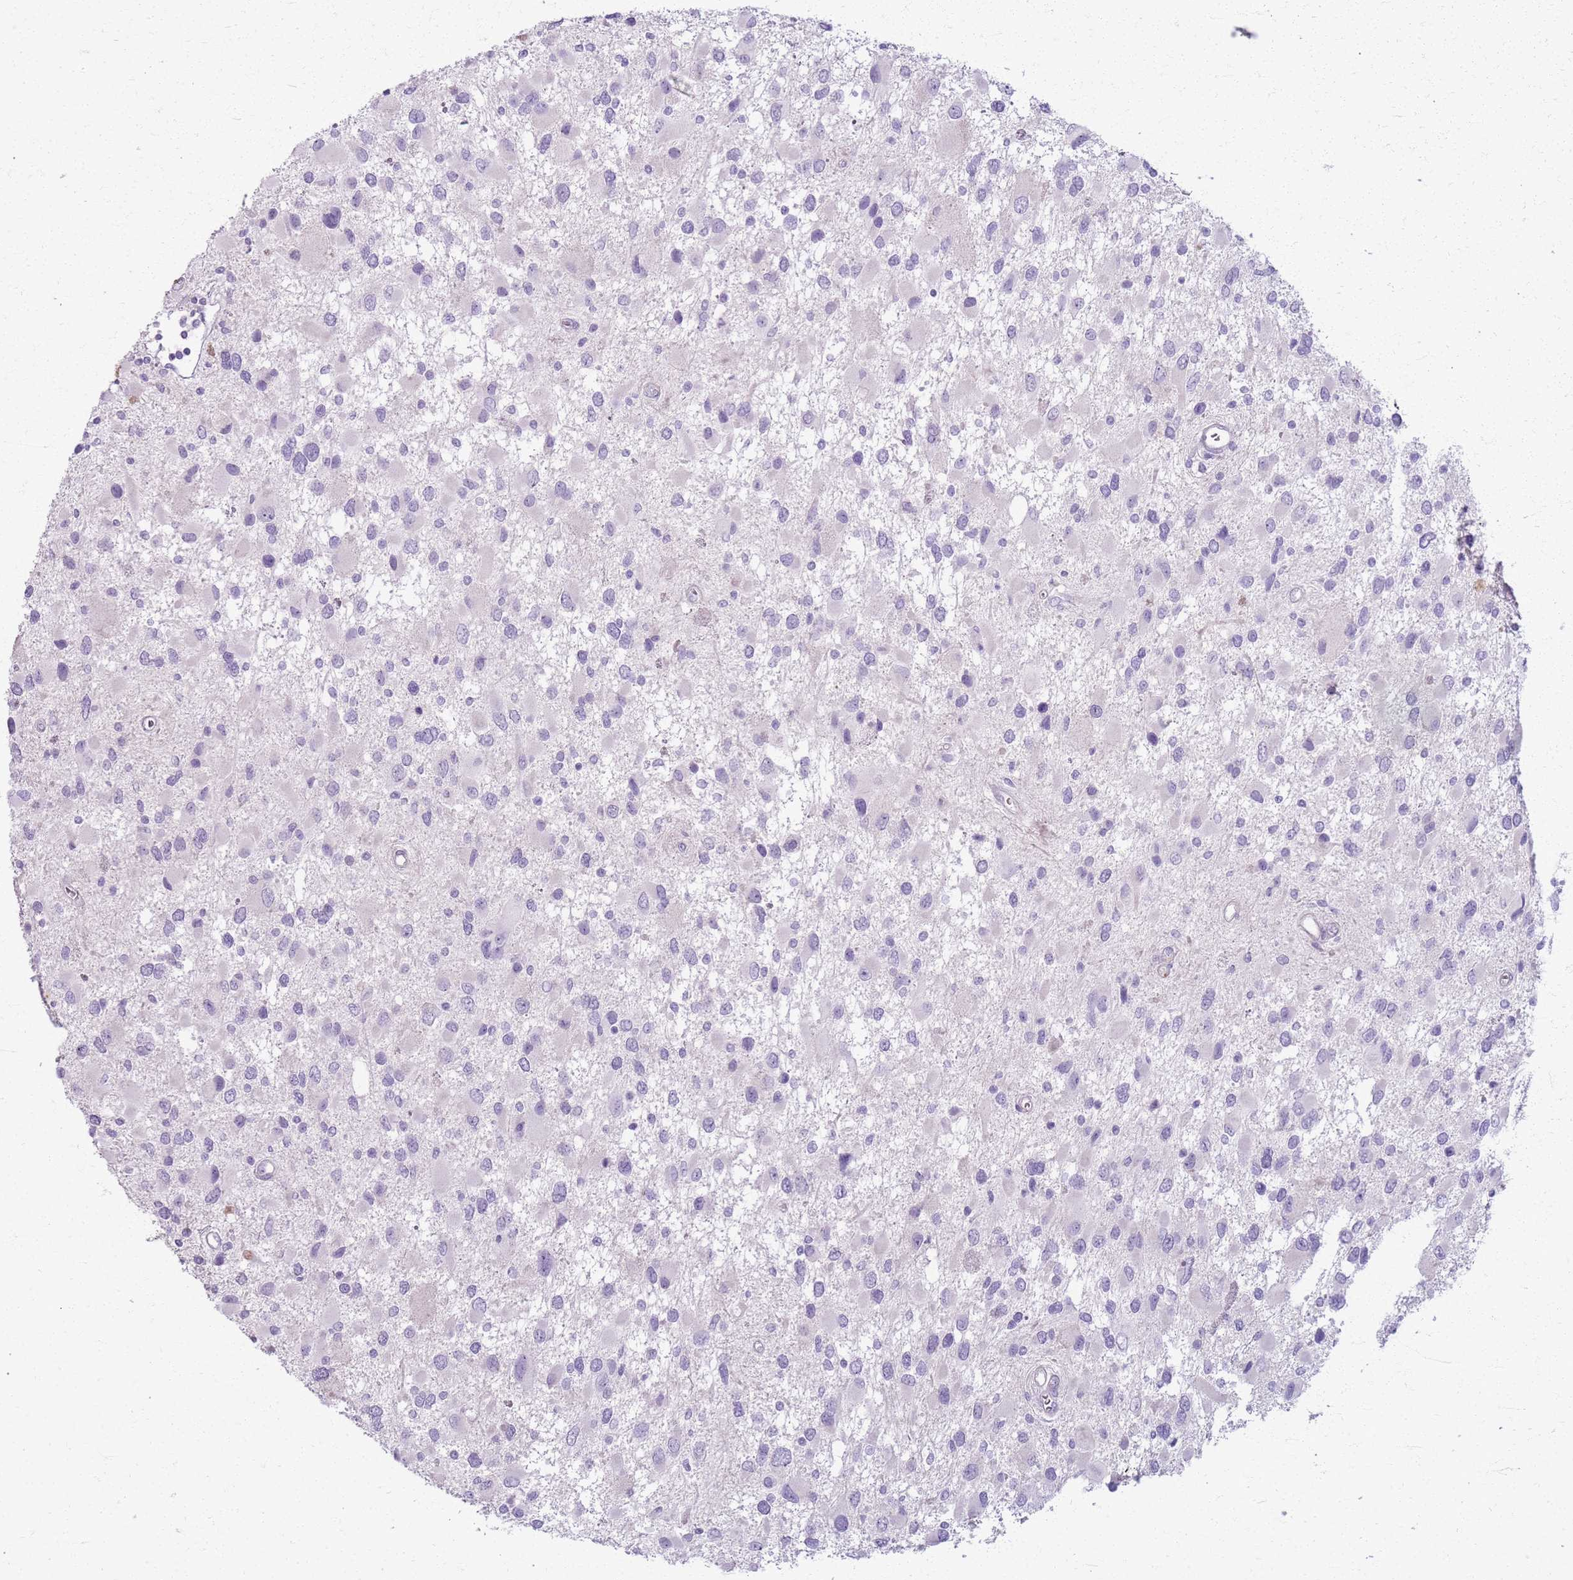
{"staining": {"intensity": "negative", "quantity": "none", "location": "none"}, "tissue": "glioma", "cell_type": "Tumor cells", "image_type": "cancer", "snomed": [{"axis": "morphology", "description": "Glioma, malignant, High grade"}, {"axis": "topography", "description": "Brain"}], "caption": "DAB immunohistochemical staining of high-grade glioma (malignant) displays no significant expression in tumor cells.", "gene": "CSRP3", "patient": {"sex": "male", "age": 53}}